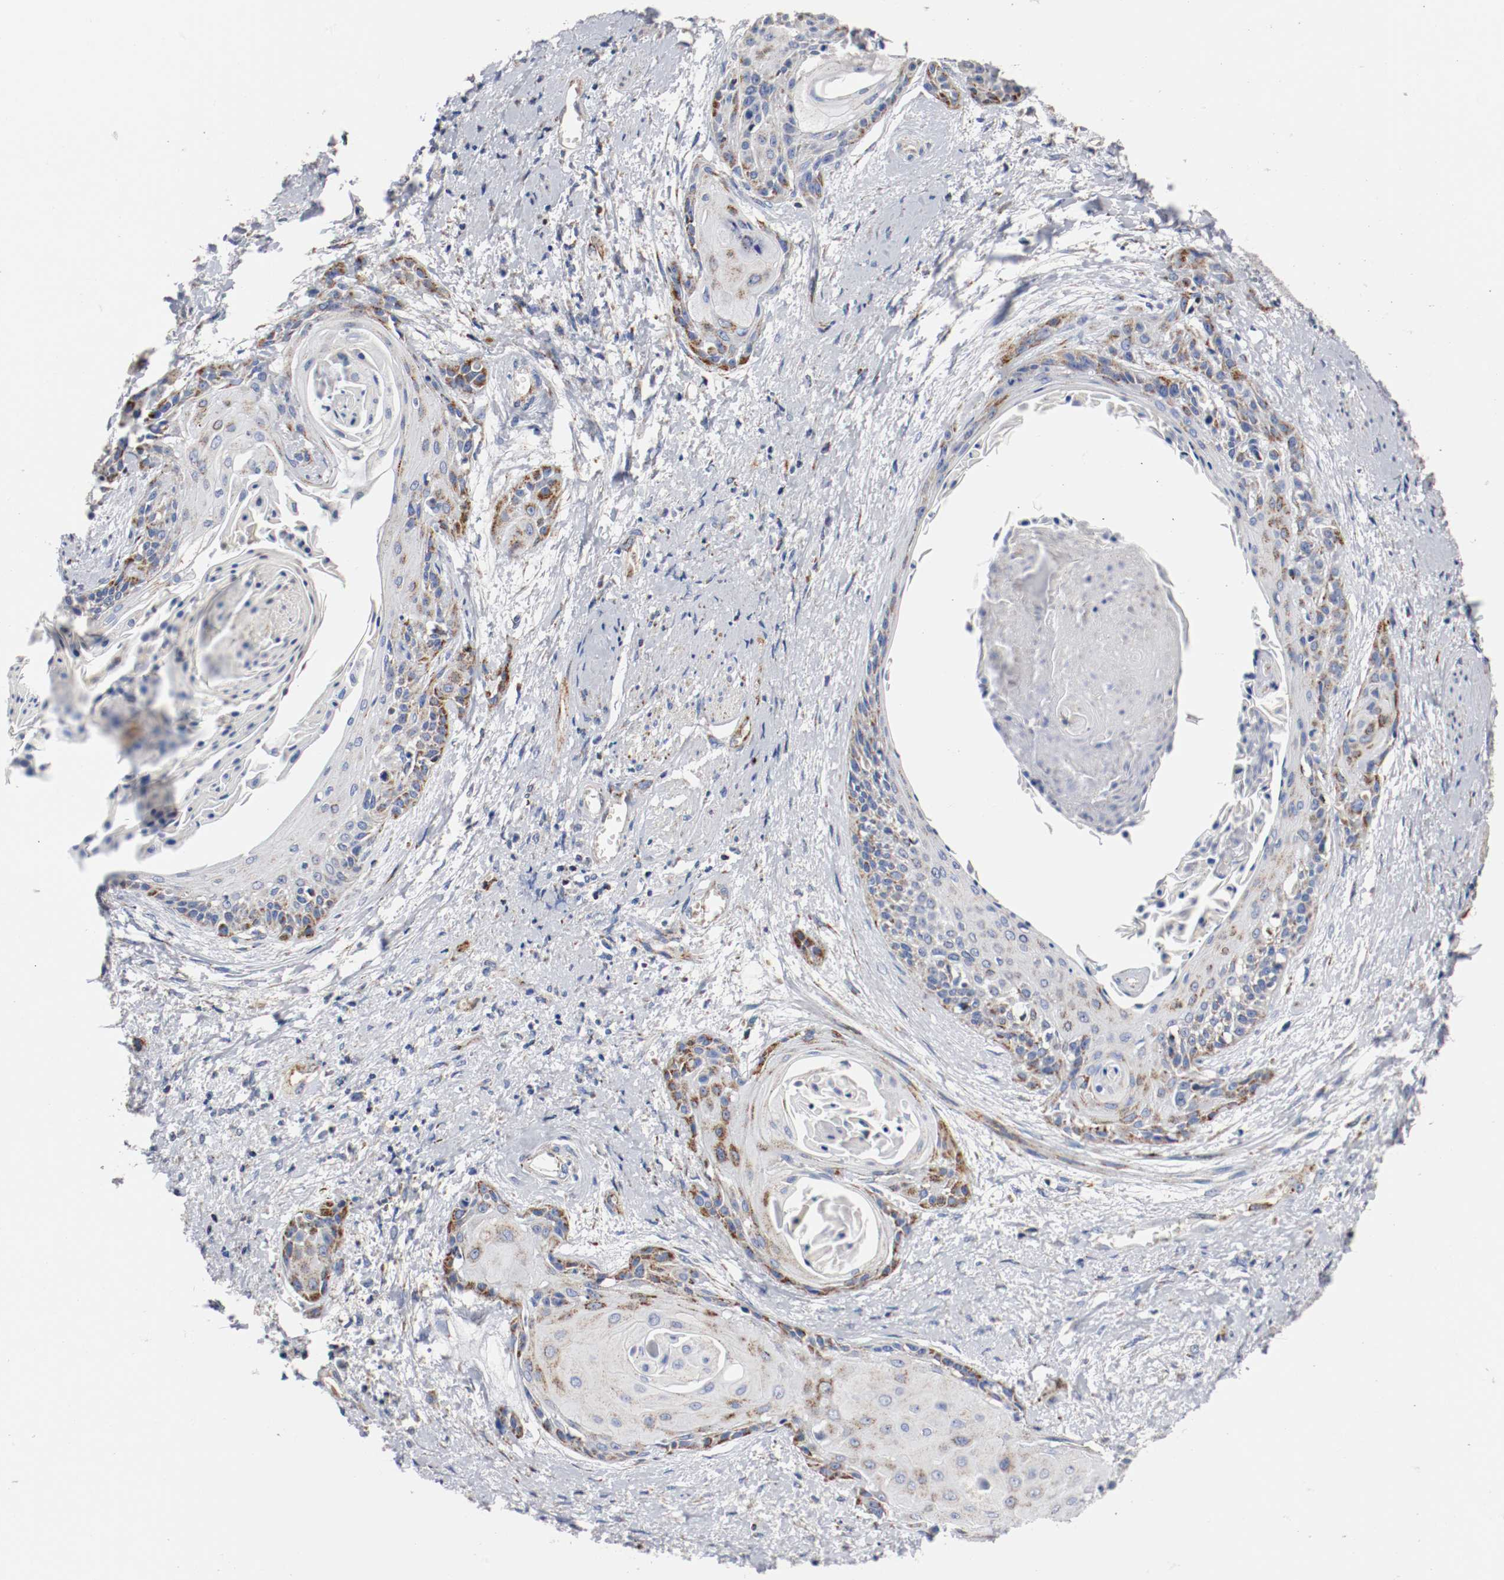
{"staining": {"intensity": "moderate", "quantity": "25%-75%", "location": "cytoplasmic/membranous"}, "tissue": "cervical cancer", "cell_type": "Tumor cells", "image_type": "cancer", "snomed": [{"axis": "morphology", "description": "Squamous cell carcinoma, NOS"}, {"axis": "topography", "description": "Cervix"}], "caption": "A micrograph of cervical cancer stained for a protein shows moderate cytoplasmic/membranous brown staining in tumor cells.", "gene": "TUBD1", "patient": {"sex": "female", "age": 57}}